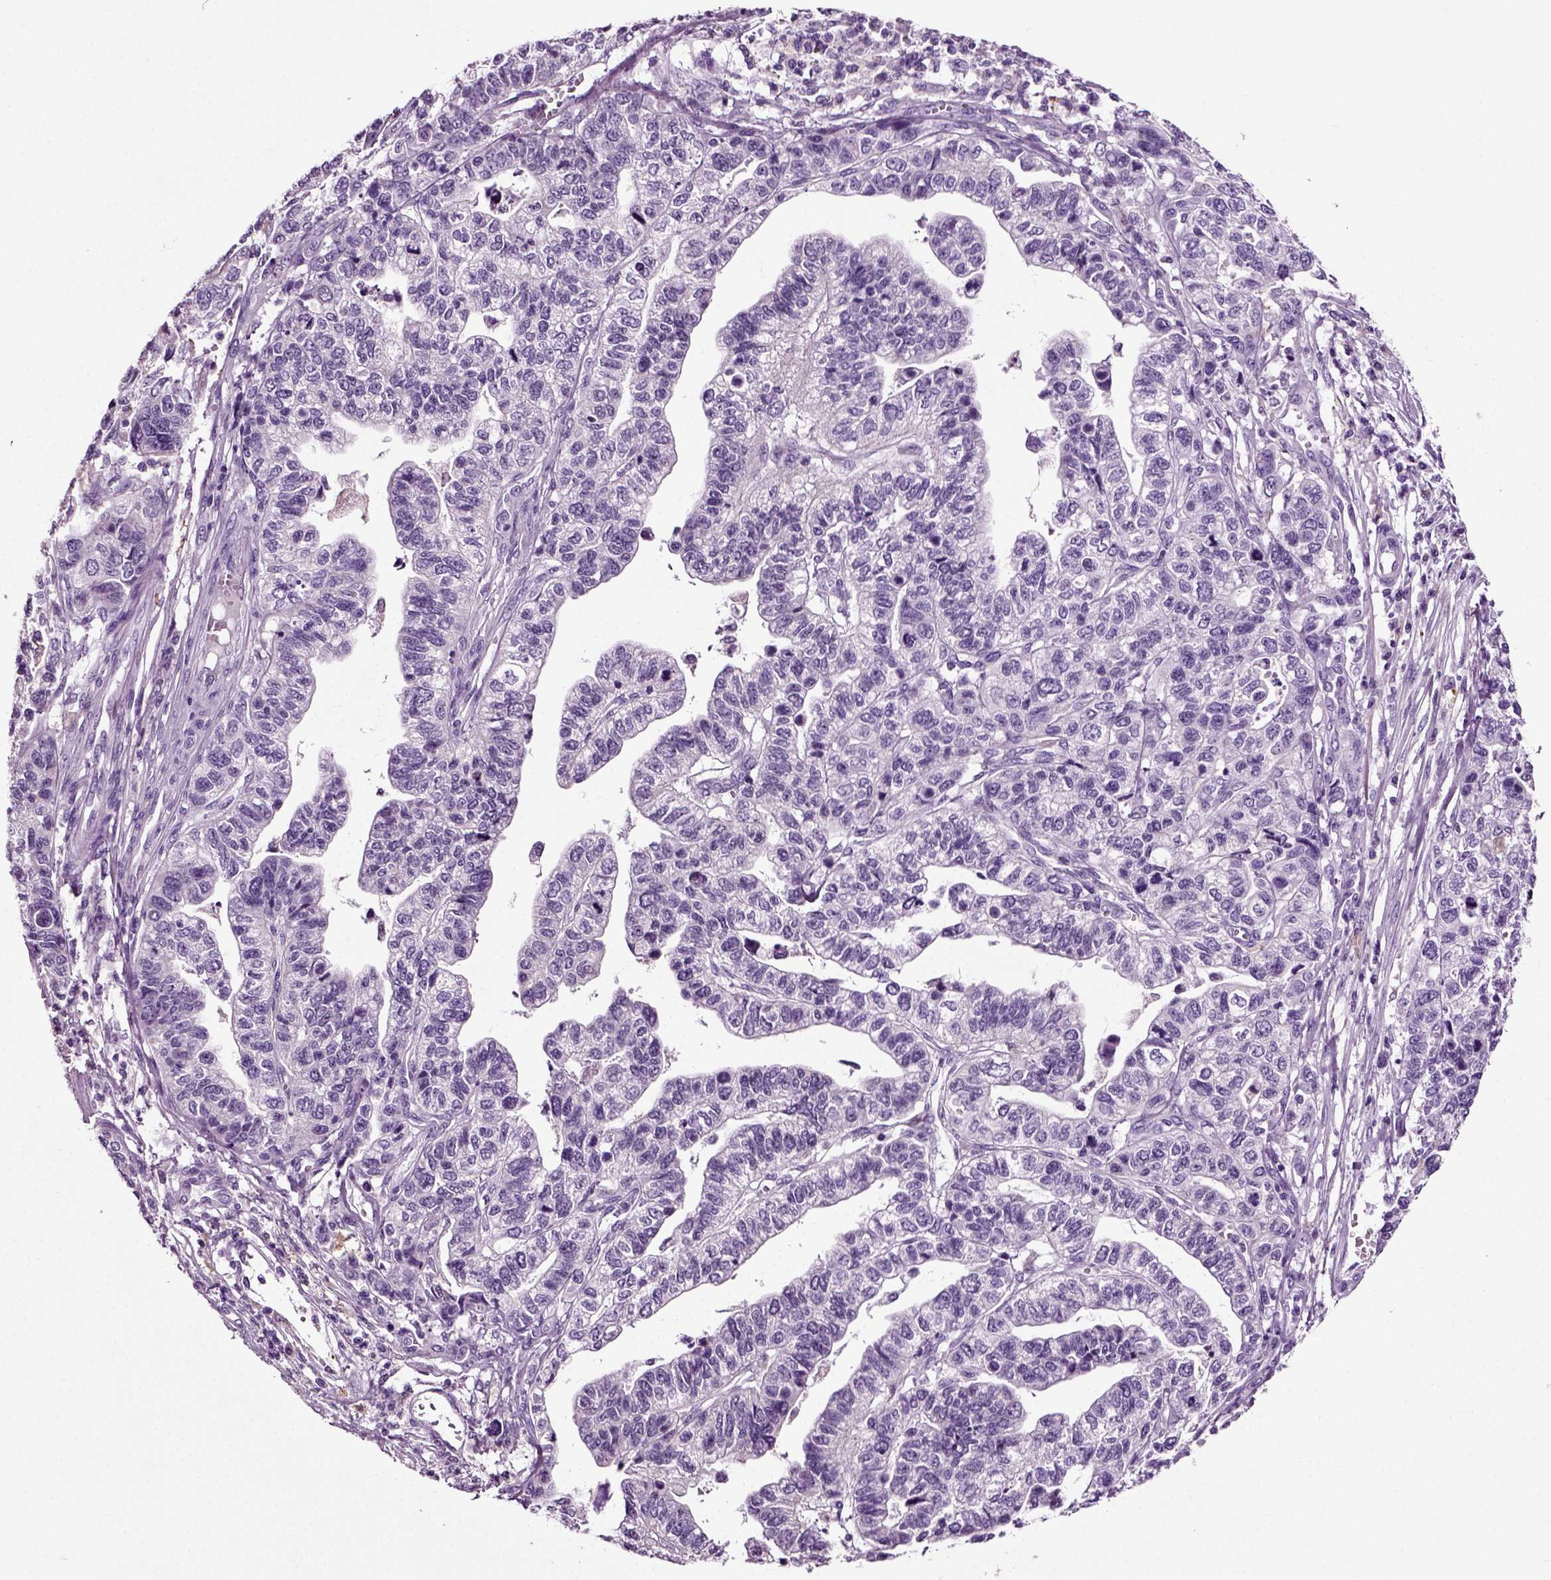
{"staining": {"intensity": "negative", "quantity": "none", "location": "none"}, "tissue": "stomach cancer", "cell_type": "Tumor cells", "image_type": "cancer", "snomed": [{"axis": "morphology", "description": "Adenocarcinoma, NOS"}, {"axis": "topography", "description": "Stomach, upper"}], "caption": "This is an immunohistochemistry (IHC) histopathology image of stomach cancer. There is no positivity in tumor cells.", "gene": "DNAH10", "patient": {"sex": "female", "age": 67}}